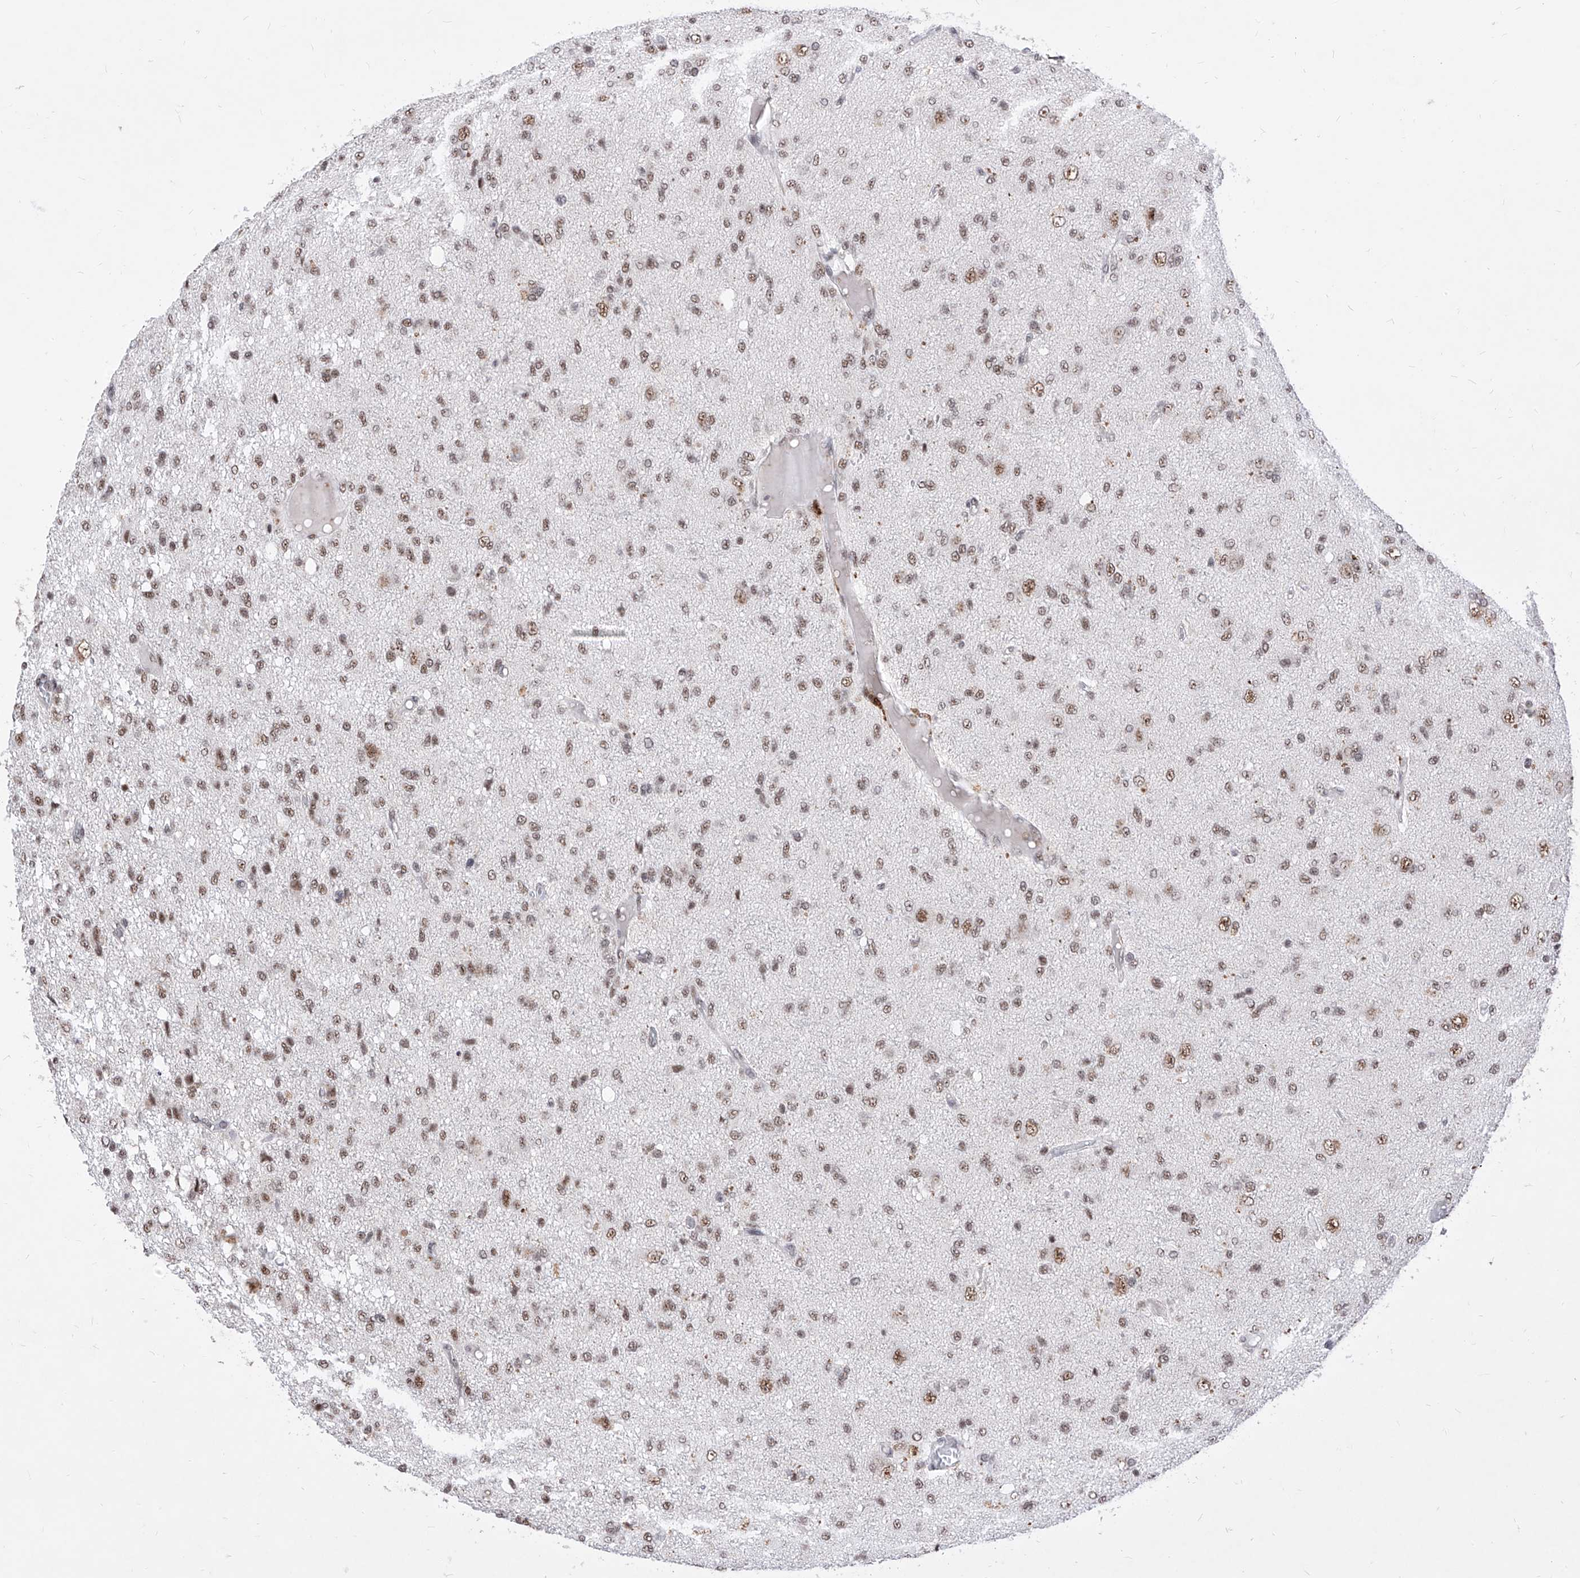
{"staining": {"intensity": "weak", "quantity": ">75%", "location": "nuclear"}, "tissue": "glioma", "cell_type": "Tumor cells", "image_type": "cancer", "snomed": [{"axis": "morphology", "description": "Glioma, malignant, High grade"}, {"axis": "topography", "description": "Brain"}], "caption": "Immunohistochemical staining of glioma shows weak nuclear protein expression in about >75% of tumor cells.", "gene": "PHF5A", "patient": {"sex": "female", "age": 59}}